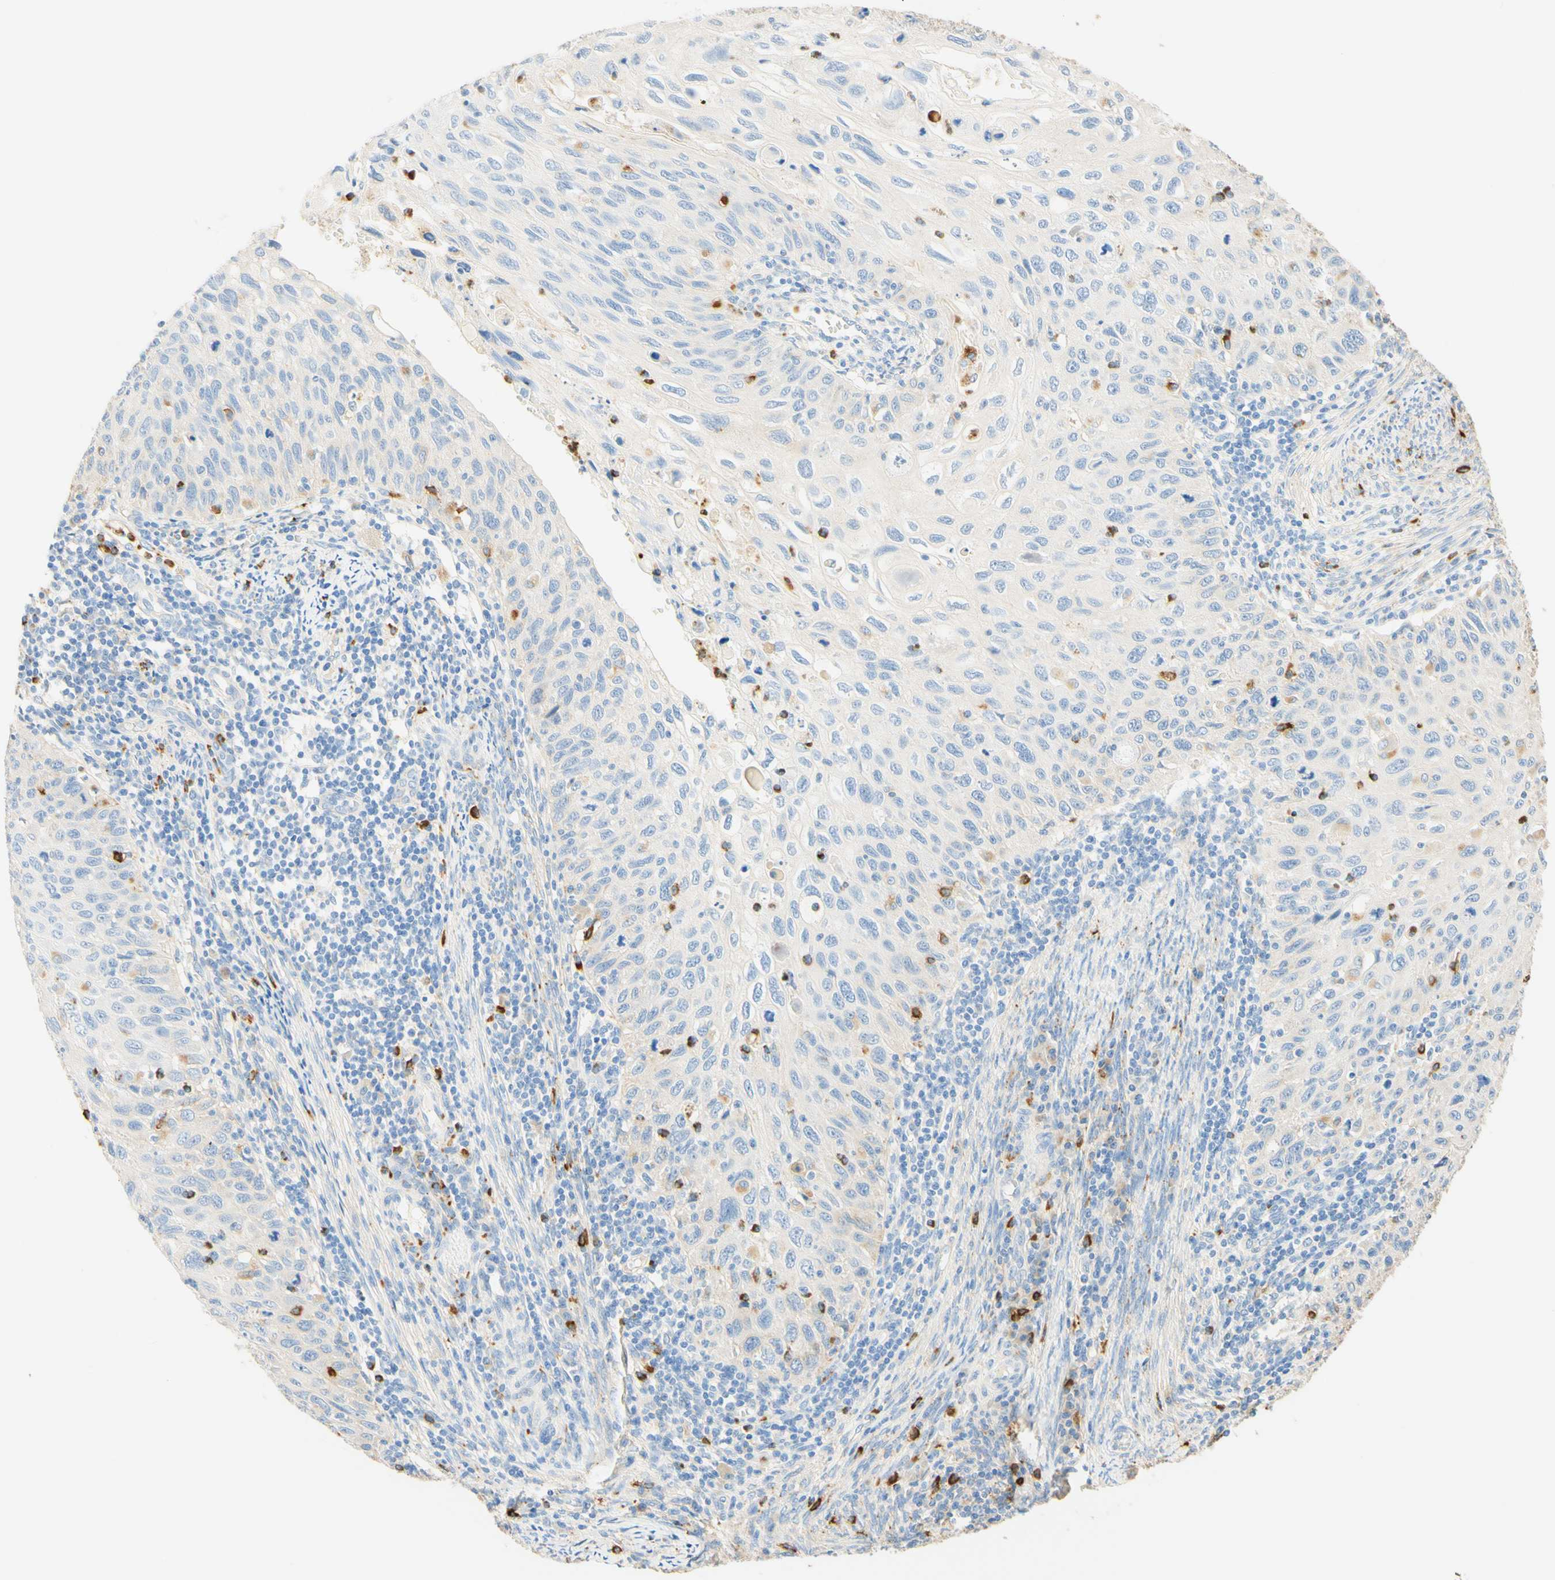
{"staining": {"intensity": "negative", "quantity": "none", "location": "none"}, "tissue": "cervical cancer", "cell_type": "Tumor cells", "image_type": "cancer", "snomed": [{"axis": "morphology", "description": "Squamous cell carcinoma, NOS"}, {"axis": "topography", "description": "Cervix"}], "caption": "Tumor cells show no significant positivity in cervical cancer.", "gene": "CD63", "patient": {"sex": "female", "age": 70}}